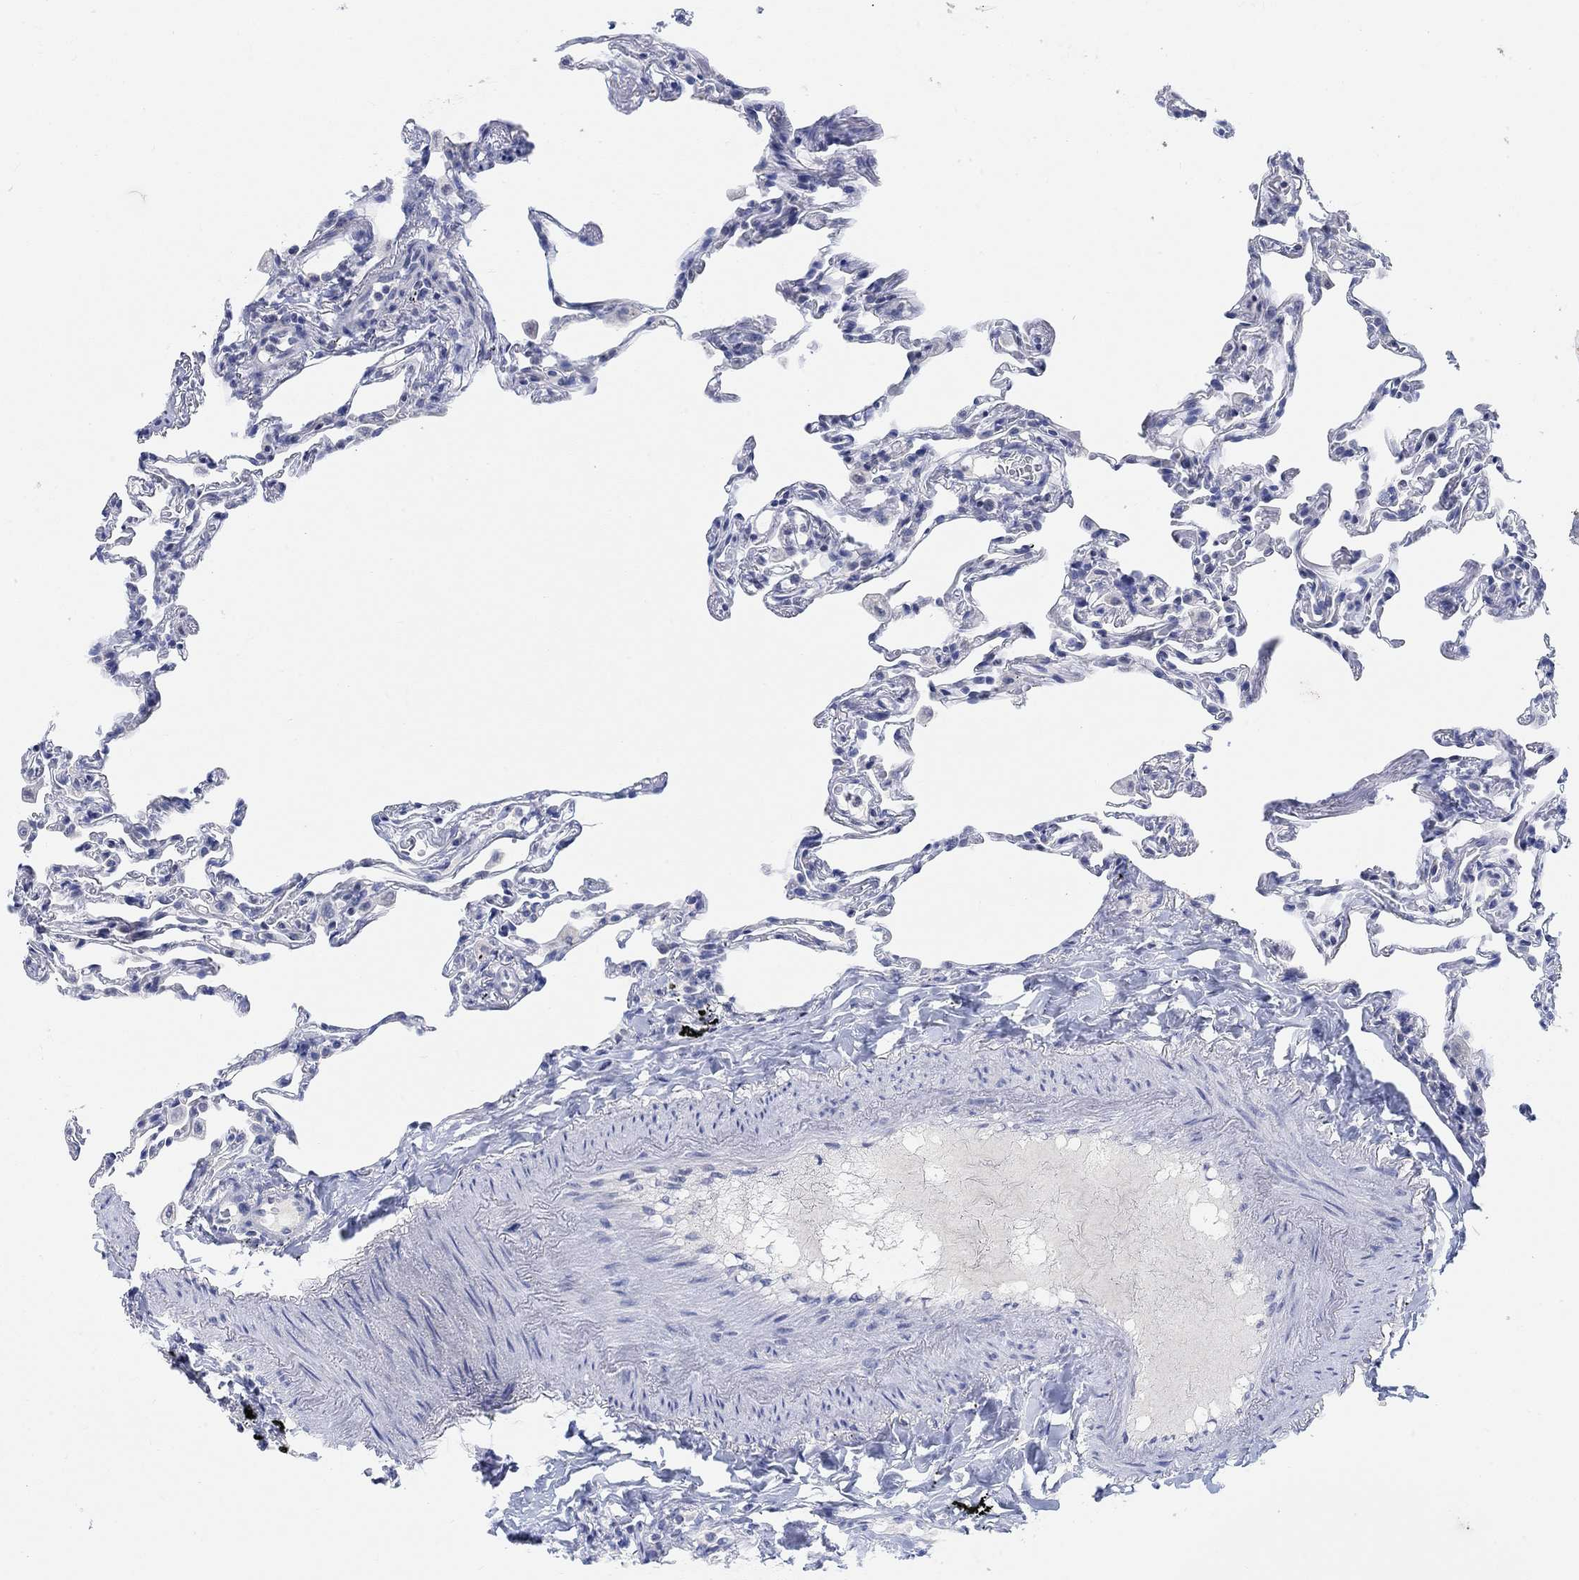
{"staining": {"intensity": "negative", "quantity": "none", "location": "none"}, "tissue": "lung", "cell_type": "Alveolar cells", "image_type": "normal", "snomed": [{"axis": "morphology", "description": "Normal tissue, NOS"}, {"axis": "topography", "description": "Lung"}], "caption": "An image of lung stained for a protein exhibits no brown staining in alveolar cells. Nuclei are stained in blue.", "gene": "ATP6V1E2", "patient": {"sex": "female", "age": 57}}